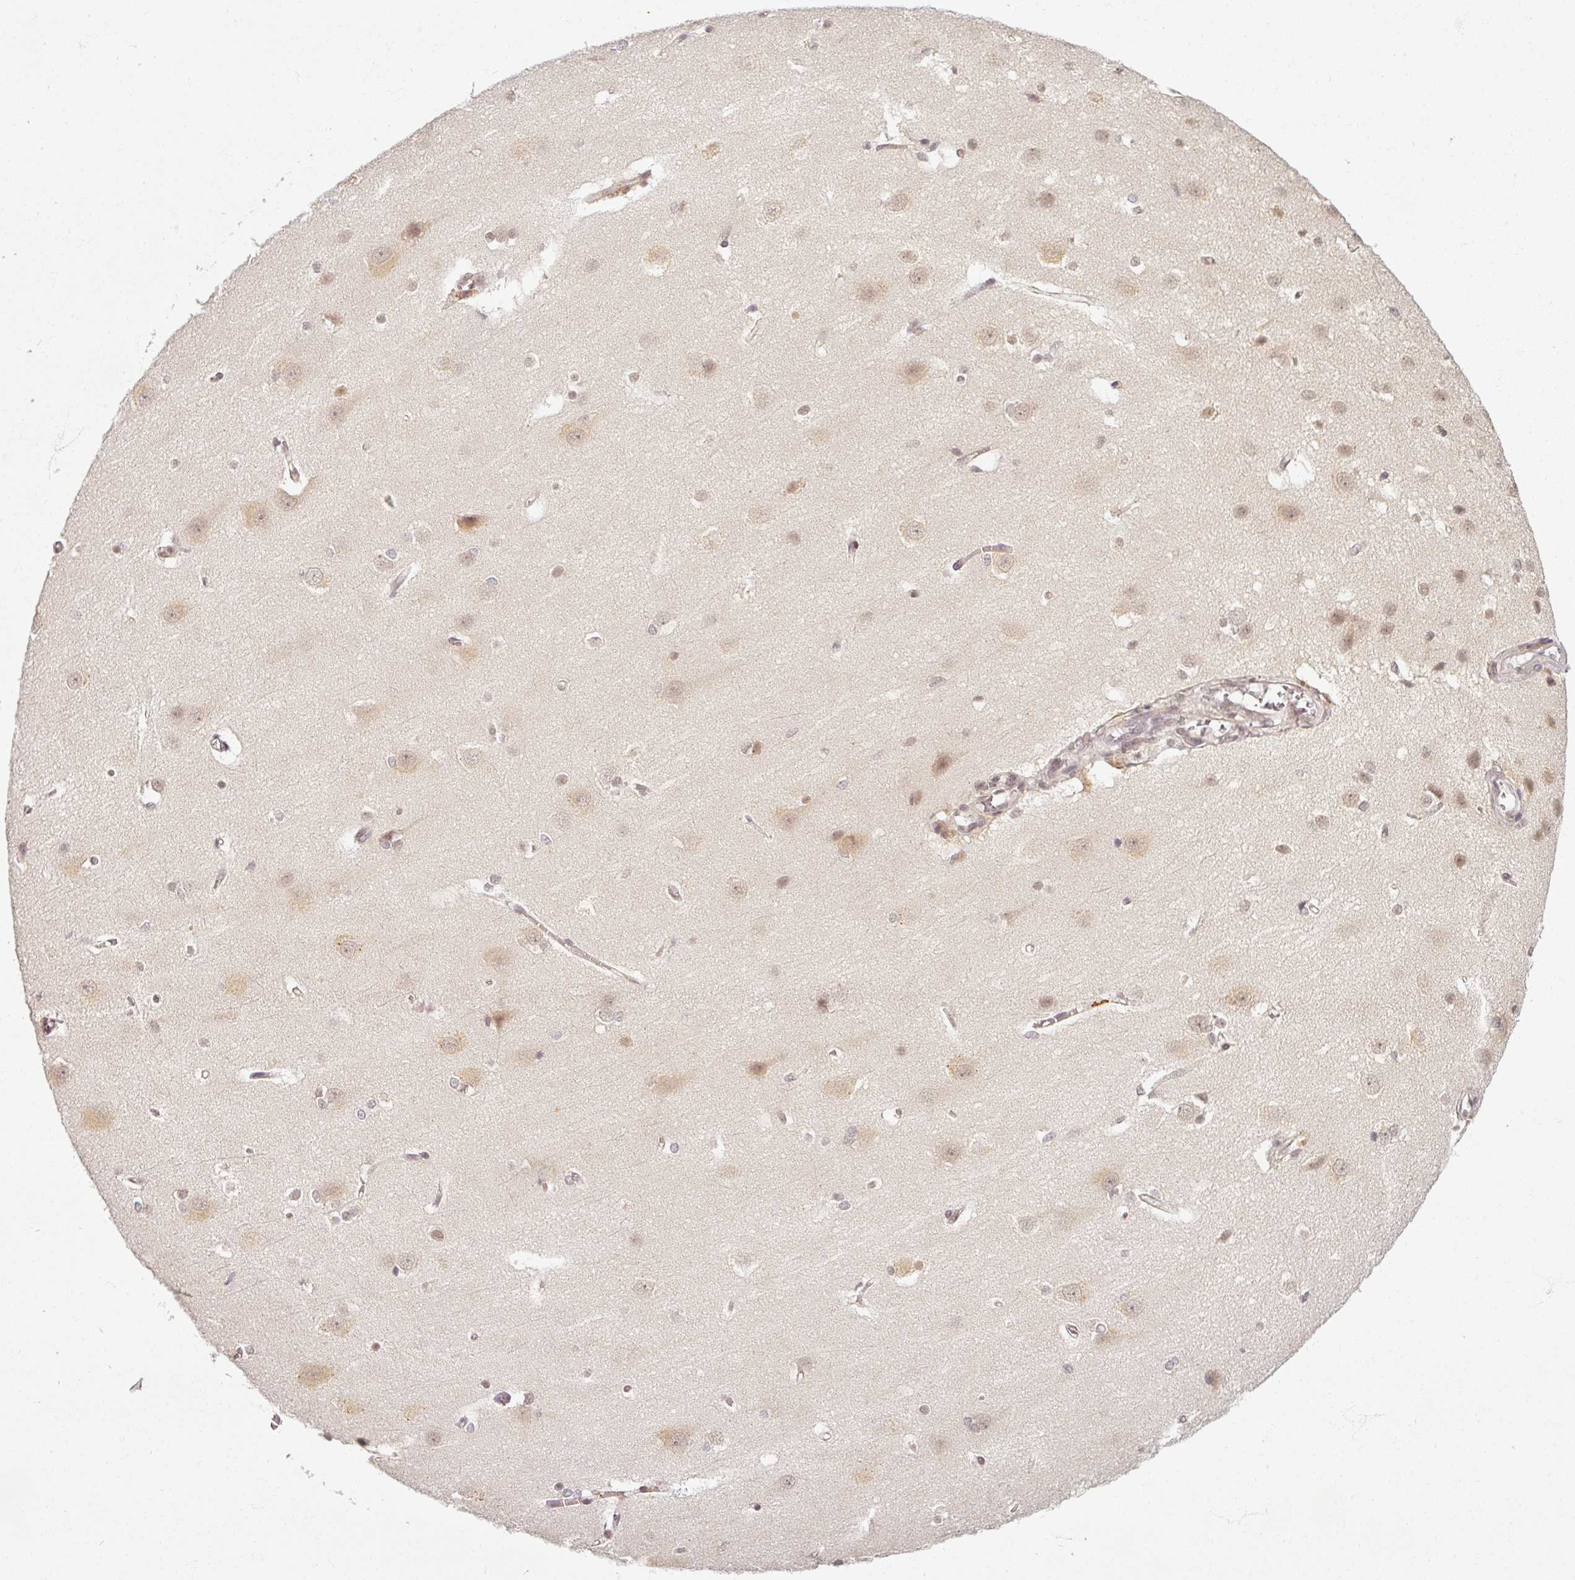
{"staining": {"intensity": "moderate", "quantity": "25%-75%", "location": "nuclear"}, "tissue": "cerebral cortex", "cell_type": "Endothelial cells", "image_type": "normal", "snomed": [{"axis": "morphology", "description": "Normal tissue, NOS"}, {"axis": "topography", "description": "Cerebral cortex"}], "caption": "Brown immunohistochemical staining in benign human cerebral cortex displays moderate nuclear positivity in about 25%-75% of endothelial cells.", "gene": "POLR2G", "patient": {"sex": "male", "age": 37}}